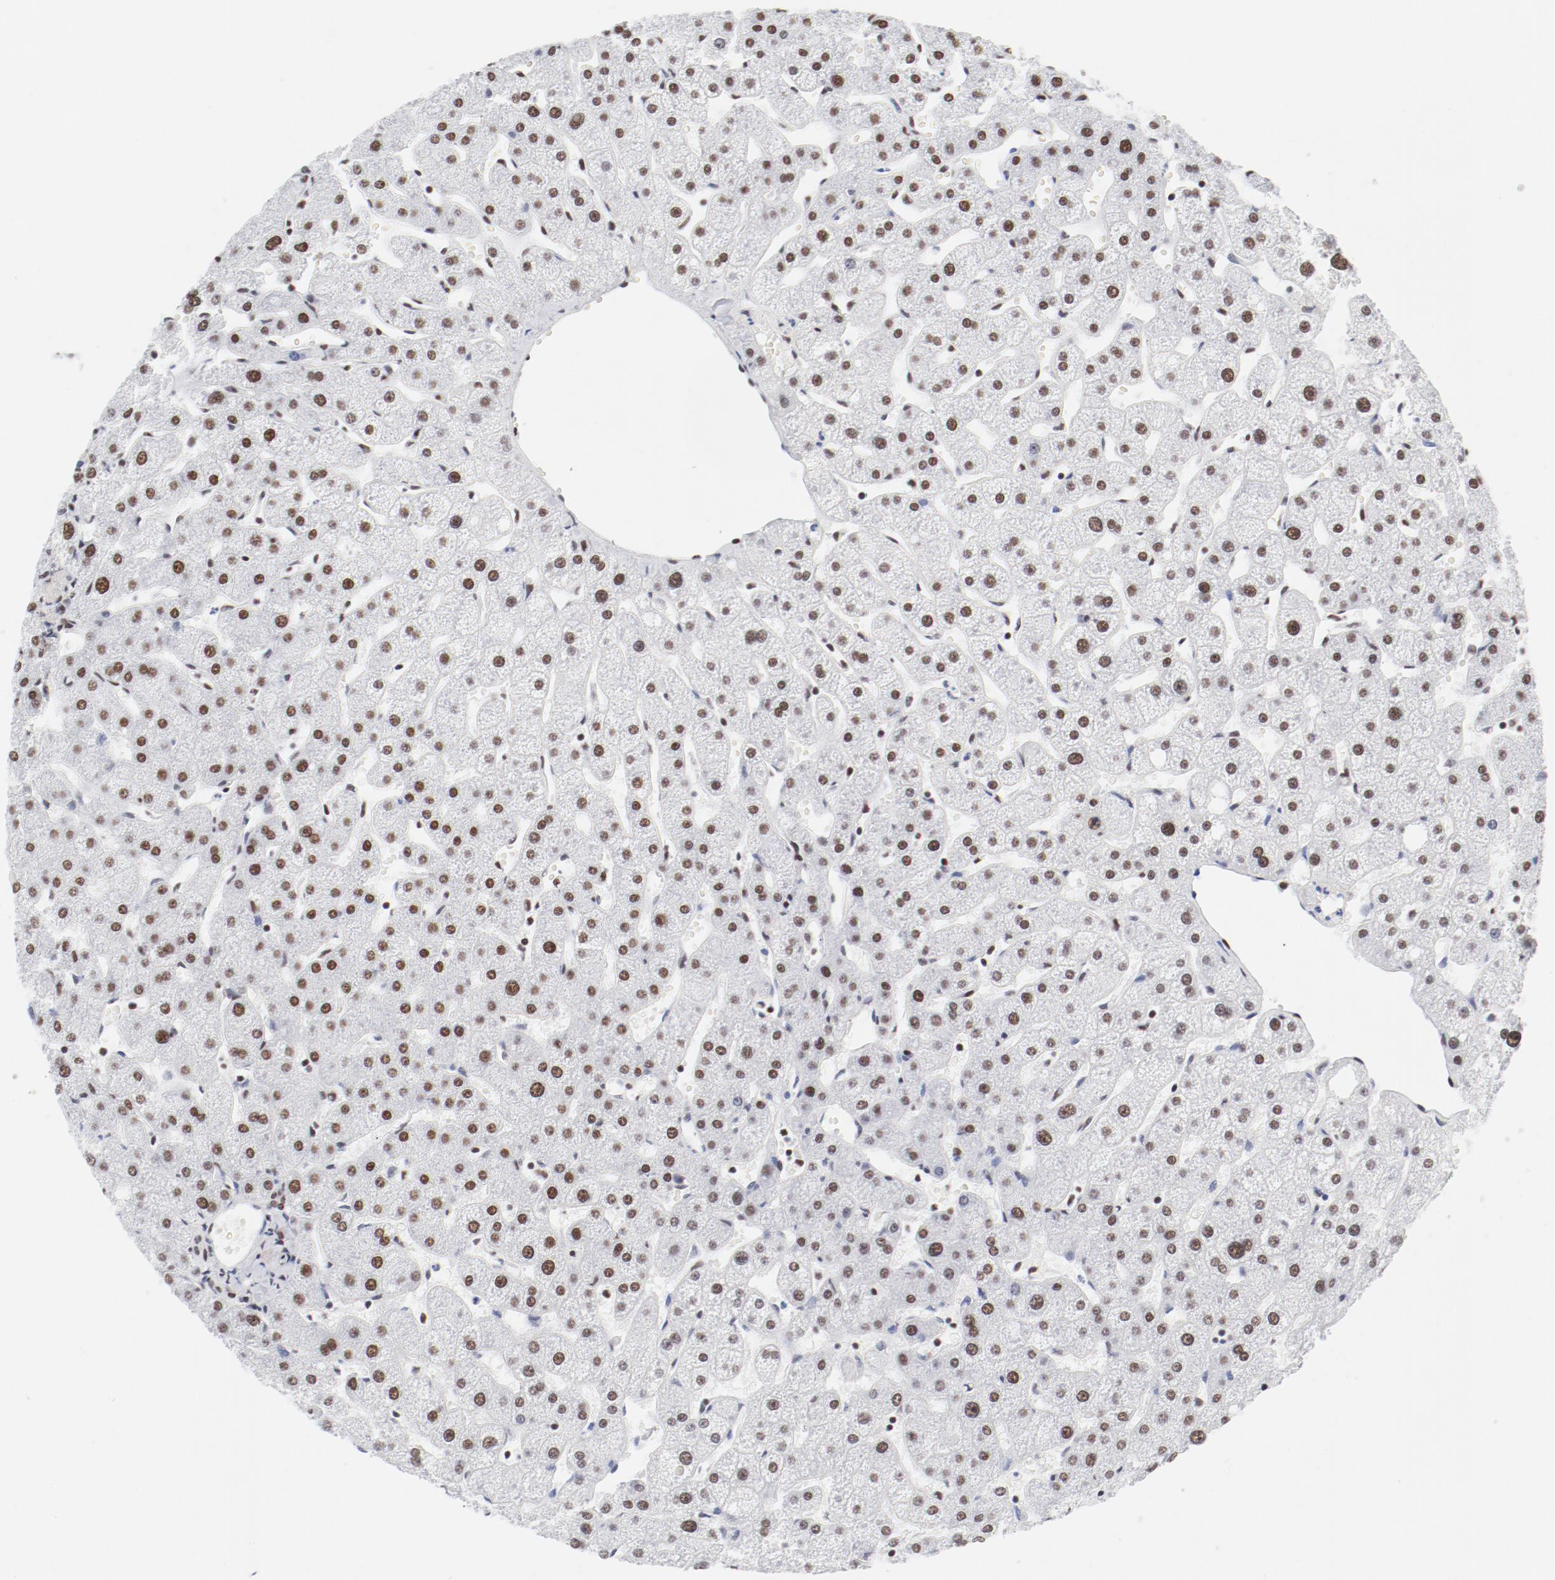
{"staining": {"intensity": "moderate", "quantity": ">75%", "location": "nuclear"}, "tissue": "liver", "cell_type": "Cholangiocytes", "image_type": "normal", "snomed": [{"axis": "morphology", "description": "Normal tissue, NOS"}, {"axis": "topography", "description": "Liver"}], "caption": "Immunohistochemistry micrograph of unremarkable liver: human liver stained using IHC displays medium levels of moderate protein expression localized specifically in the nuclear of cholangiocytes, appearing as a nuclear brown color.", "gene": "ATF2", "patient": {"sex": "male", "age": 67}}